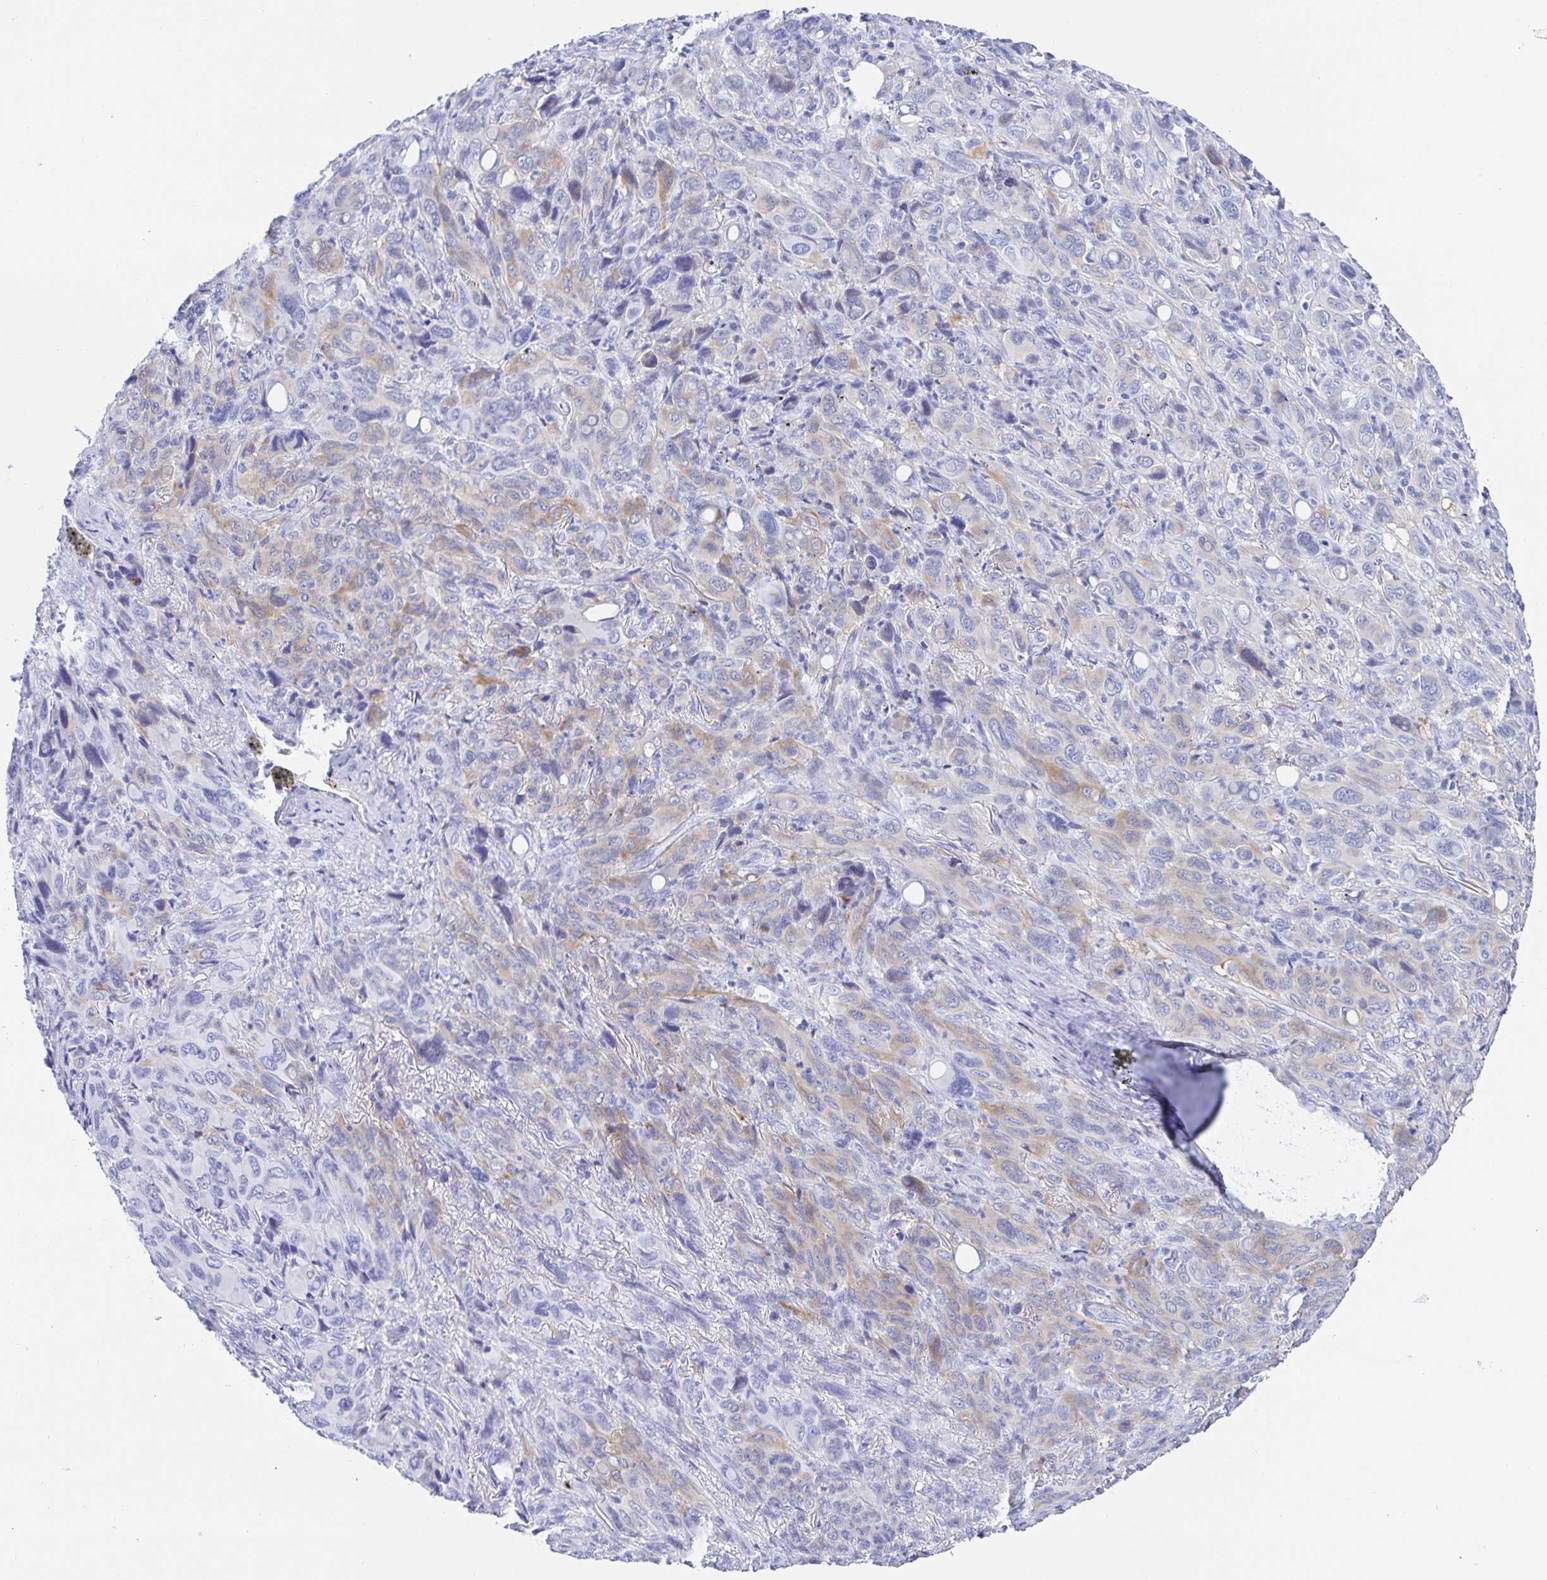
{"staining": {"intensity": "moderate", "quantity": "<25%", "location": "cytoplasmic/membranous"}, "tissue": "melanoma", "cell_type": "Tumor cells", "image_type": "cancer", "snomed": [{"axis": "morphology", "description": "Malignant melanoma, Metastatic site"}, {"axis": "topography", "description": "Lung"}], "caption": "A micrograph of human melanoma stained for a protein exhibits moderate cytoplasmic/membranous brown staining in tumor cells. (Brightfield microscopy of DAB IHC at high magnification).", "gene": "KCNH6", "patient": {"sex": "male", "age": 48}}